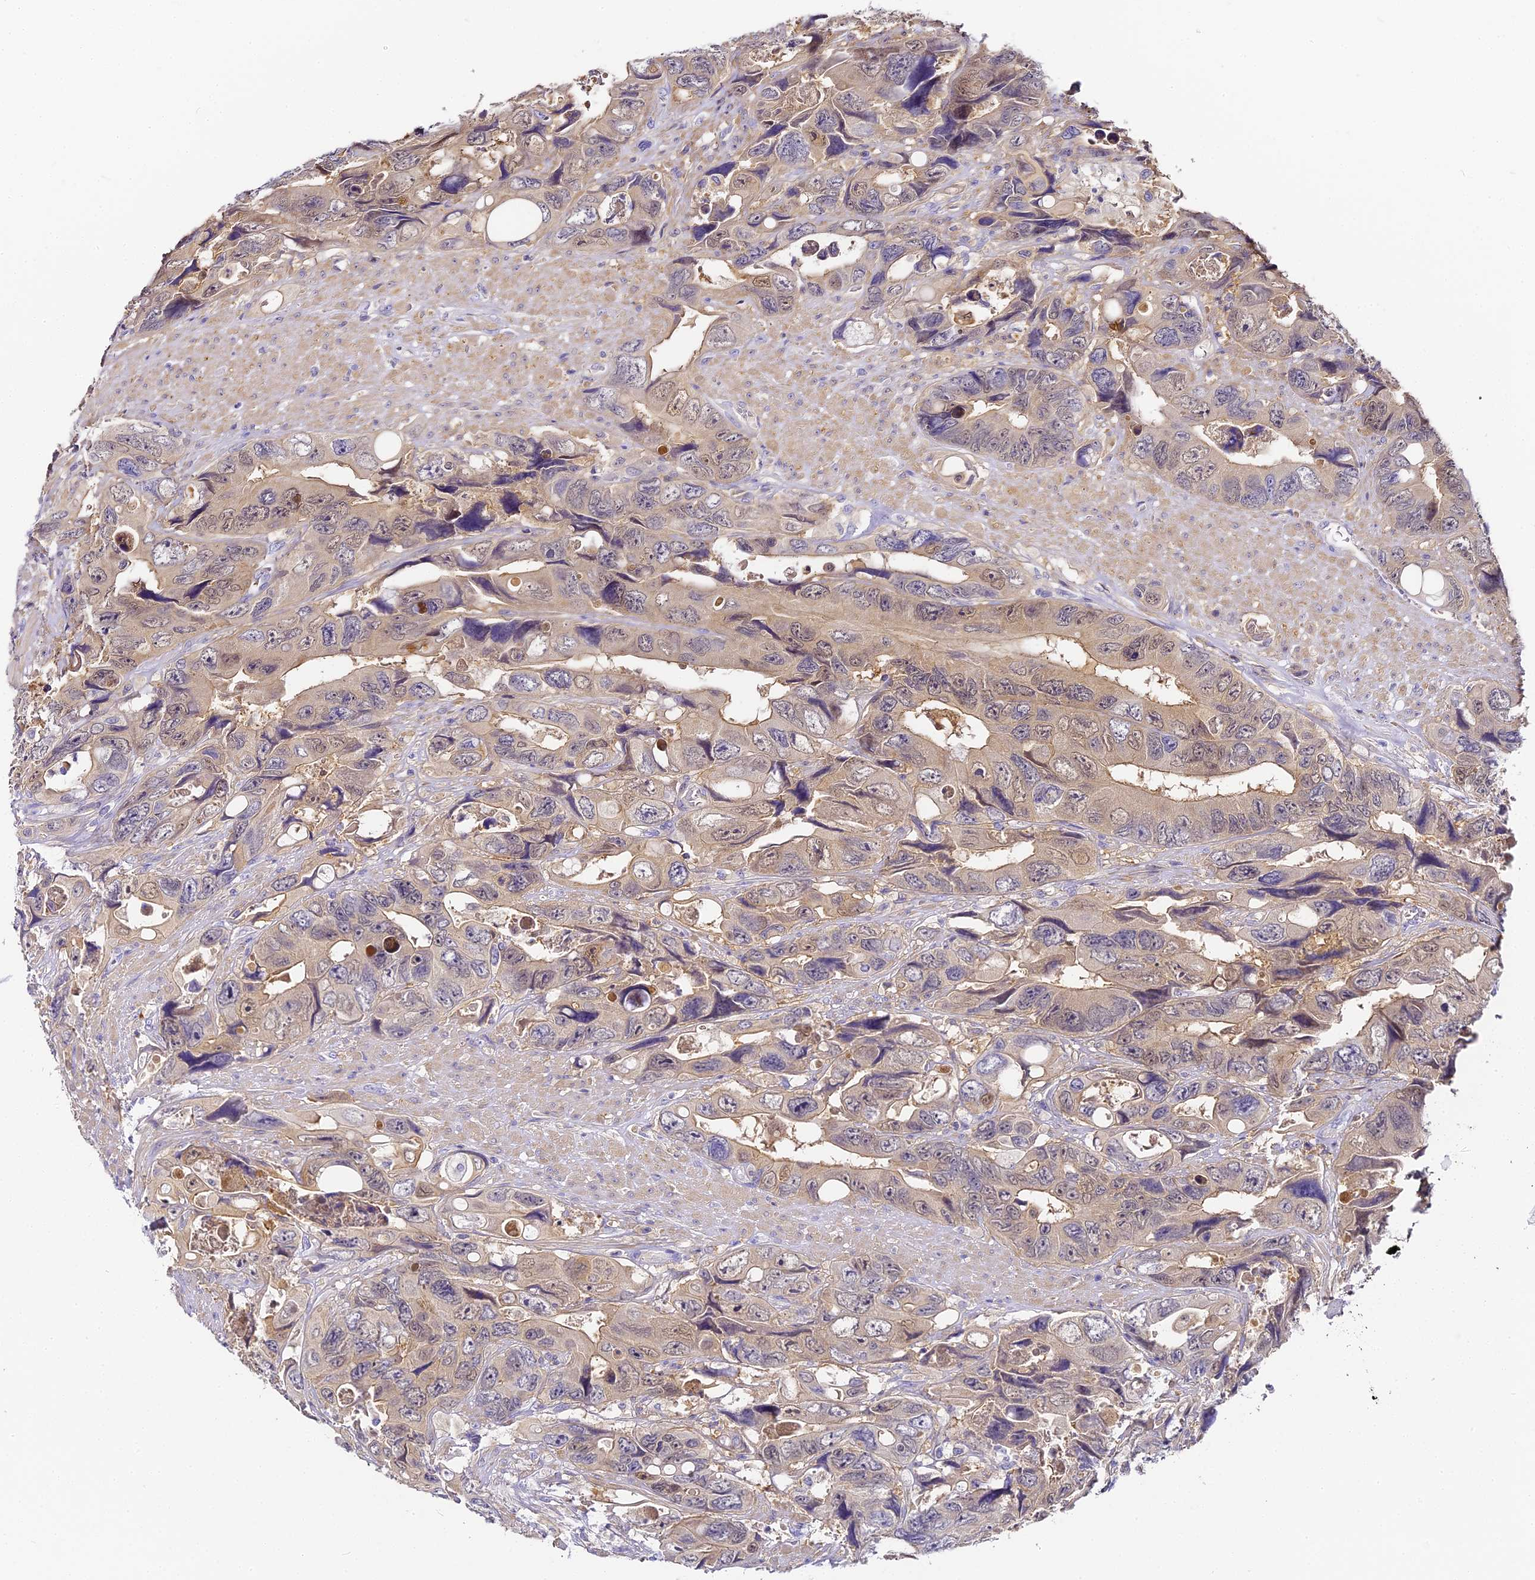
{"staining": {"intensity": "weak", "quantity": ">75%", "location": "cytoplasmic/membranous,nuclear"}, "tissue": "colorectal cancer", "cell_type": "Tumor cells", "image_type": "cancer", "snomed": [{"axis": "morphology", "description": "Adenocarcinoma, NOS"}, {"axis": "topography", "description": "Rectum"}], "caption": "Immunohistochemistry image of neoplastic tissue: human colorectal cancer stained using immunohistochemistry shows low levels of weak protein expression localized specifically in the cytoplasmic/membranous and nuclear of tumor cells, appearing as a cytoplasmic/membranous and nuclear brown color.", "gene": "ABHD14A-ACY1", "patient": {"sex": "male", "age": 57}}